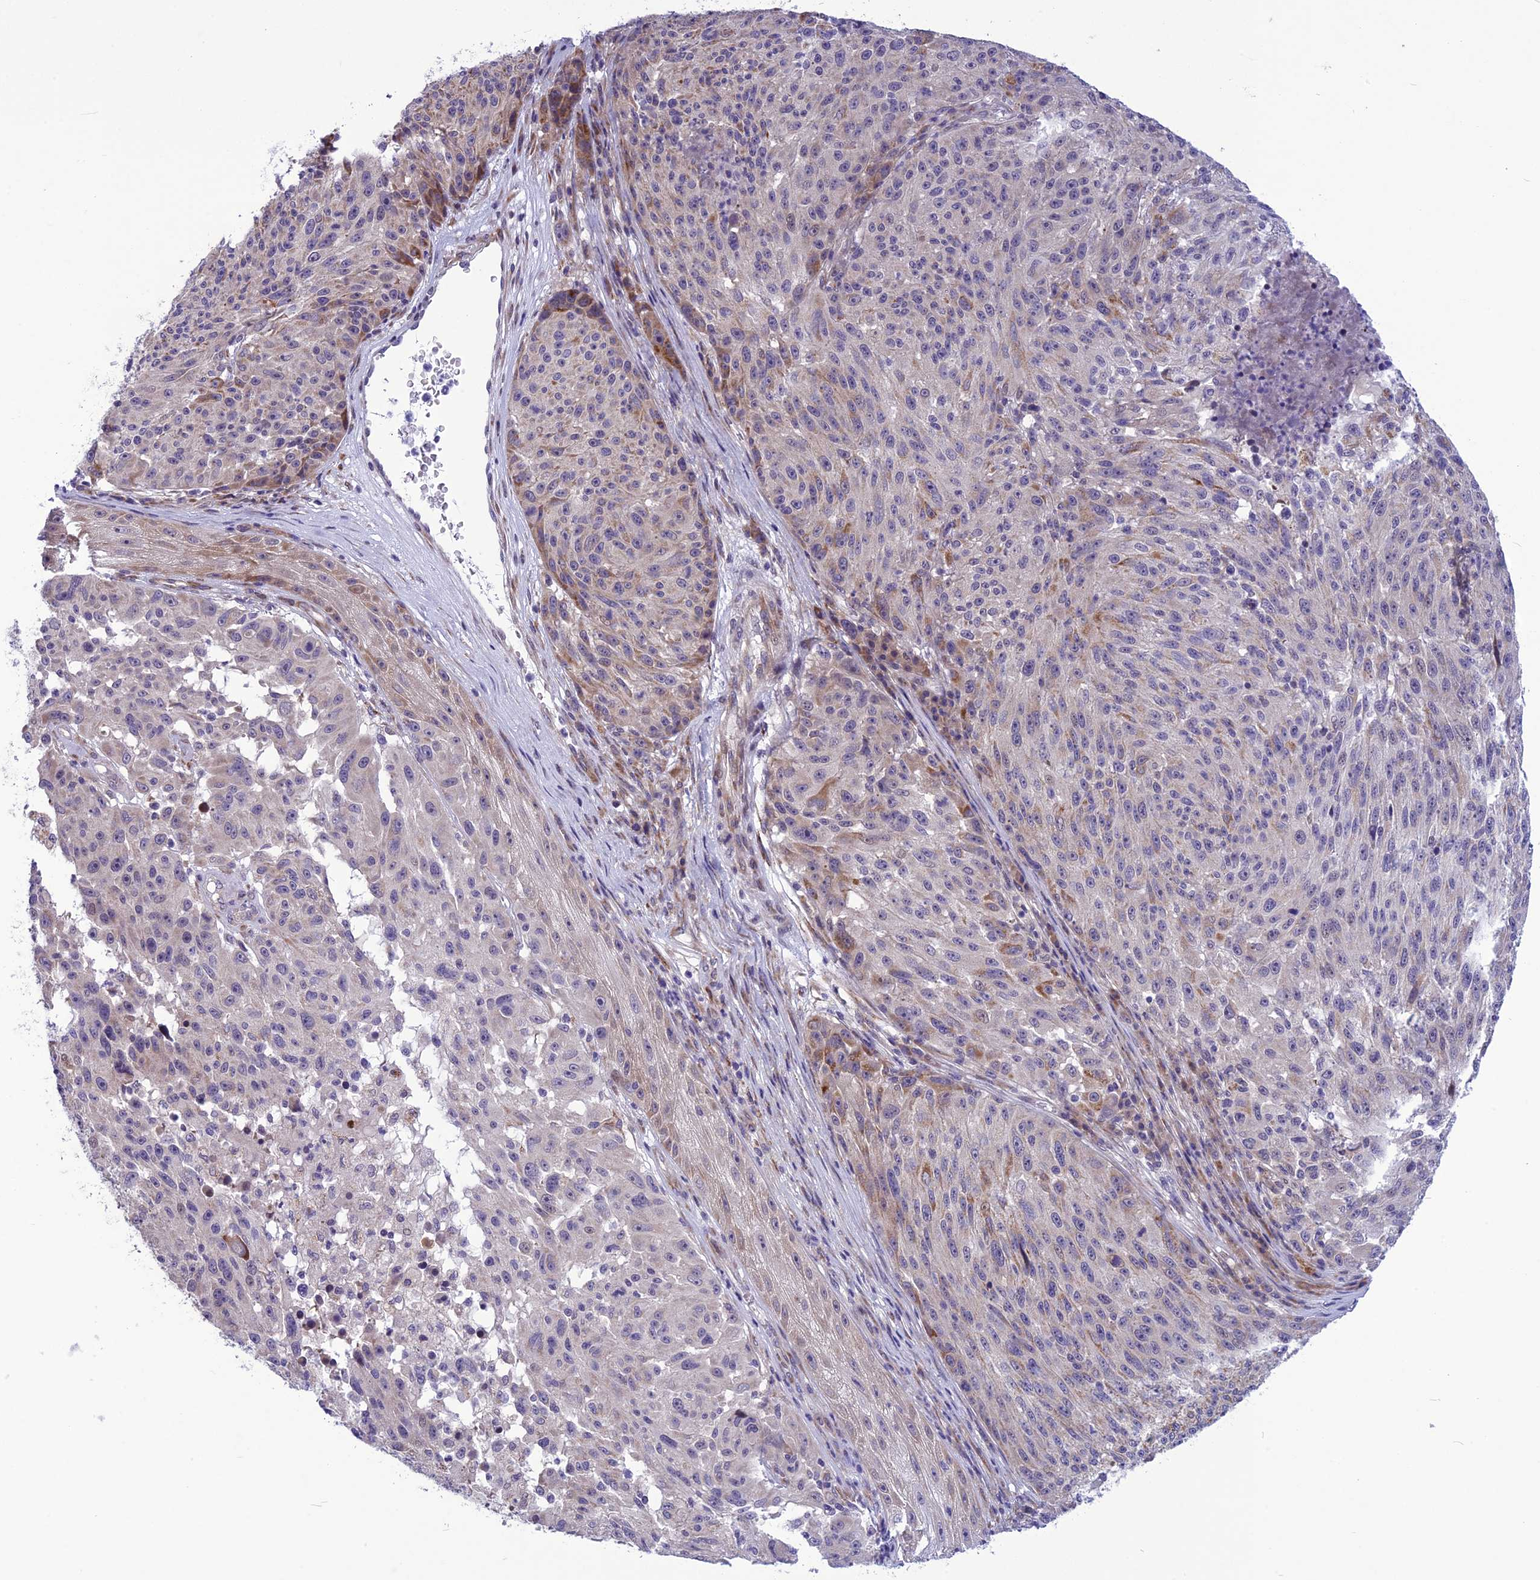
{"staining": {"intensity": "moderate", "quantity": "<25%", "location": "cytoplasmic/membranous"}, "tissue": "melanoma", "cell_type": "Tumor cells", "image_type": "cancer", "snomed": [{"axis": "morphology", "description": "Malignant melanoma, NOS"}, {"axis": "topography", "description": "Skin"}], "caption": "A brown stain shows moderate cytoplasmic/membranous positivity of a protein in human malignant melanoma tumor cells.", "gene": "PSMF1", "patient": {"sex": "male", "age": 53}}